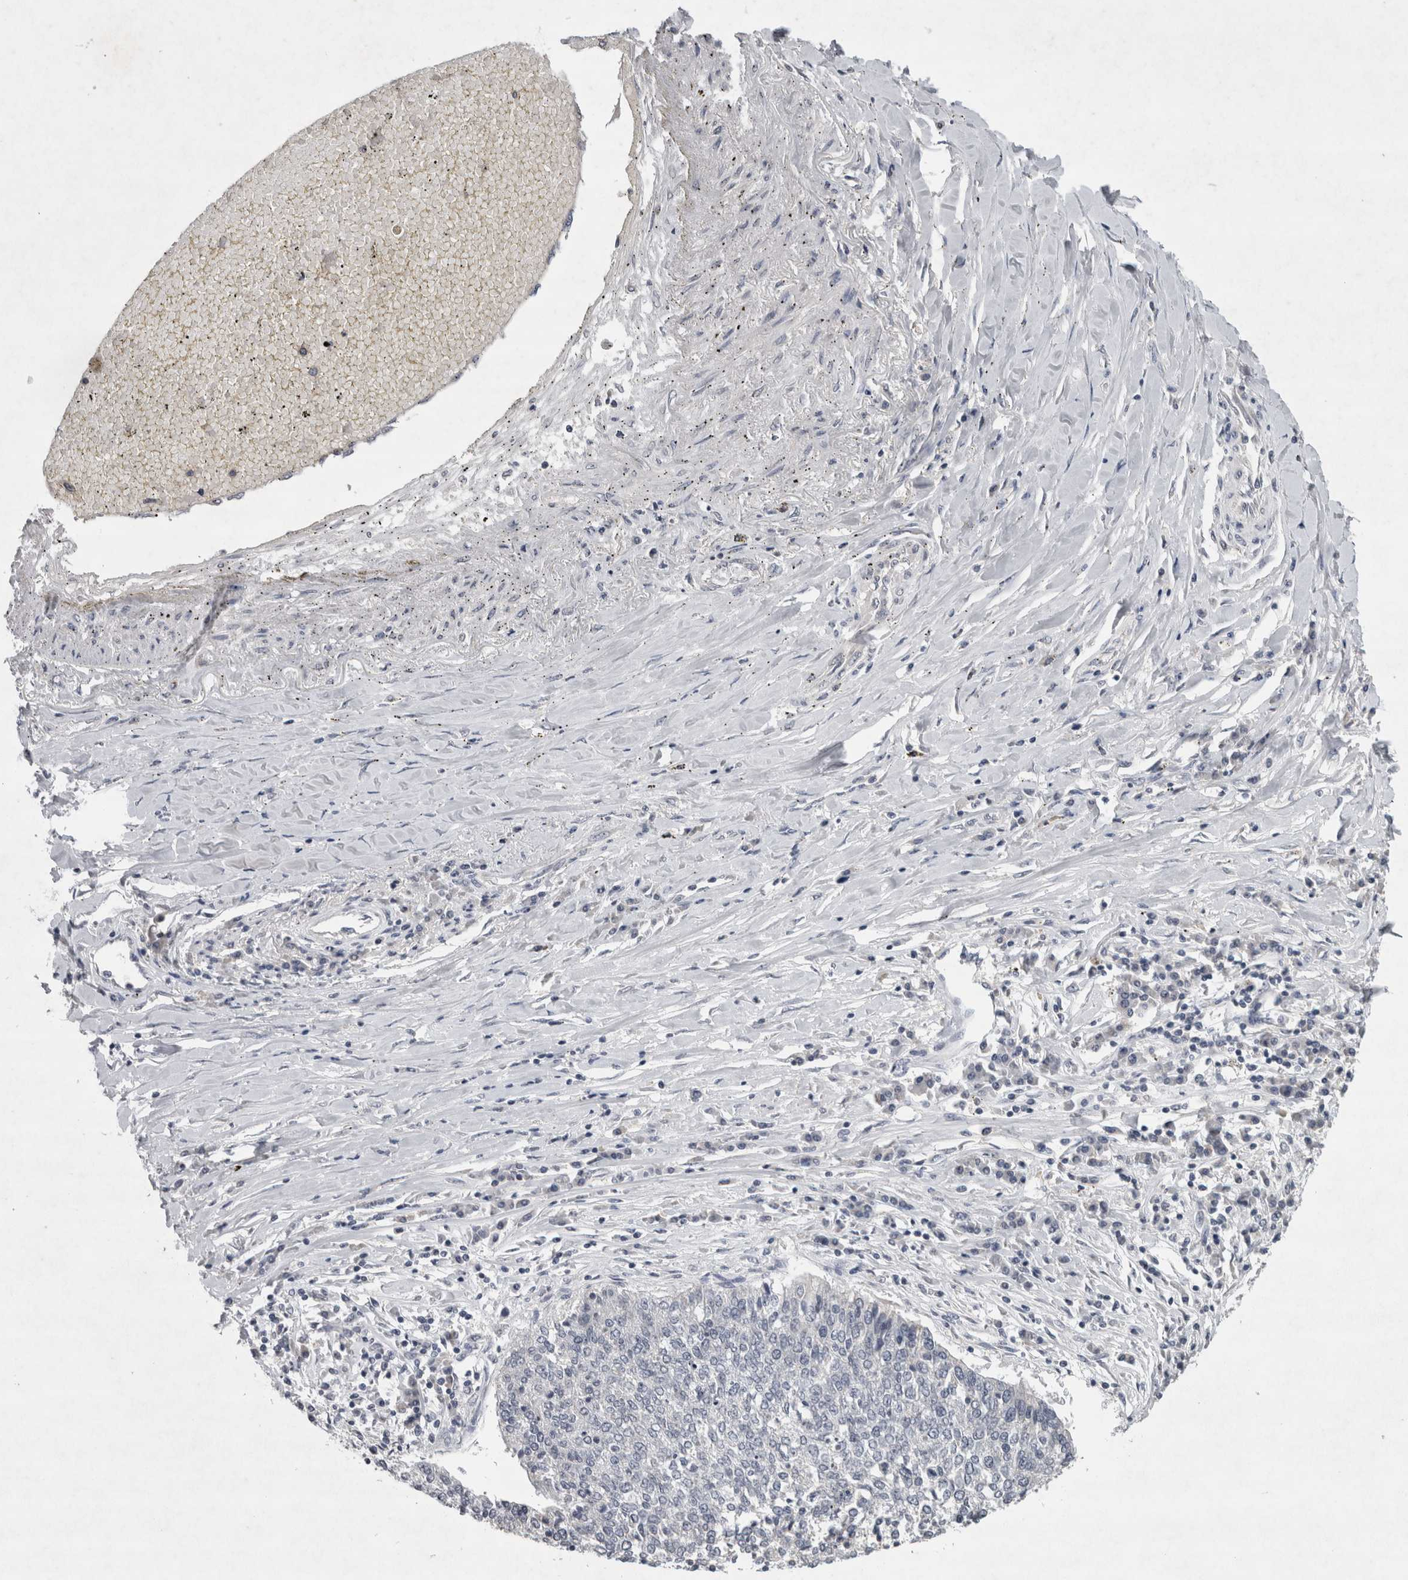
{"staining": {"intensity": "negative", "quantity": "none", "location": "none"}, "tissue": "lung cancer", "cell_type": "Tumor cells", "image_type": "cancer", "snomed": [{"axis": "morphology", "description": "Normal tissue, NOS"}, {"axis": "morphology", "description": "Squamous cell carcinoma, NOS"}, {"axis": "topography", "description": "Cartilage tissue"}, {"axis": "topography", "description": "Bronchus"}, {"axis": "topography", "description": "Lung"}, {"axis": "topography", "description": "Peripheral nerve tissue"}], "caption": "Immunohistochemistry (IHC) micrograph of human lung squamous cell carcinoma stained for a protein (brown), which reveals no positivity in tumor cells.", "gene": "WNT7A", "patient": {"sex": "female", "age": 49}}